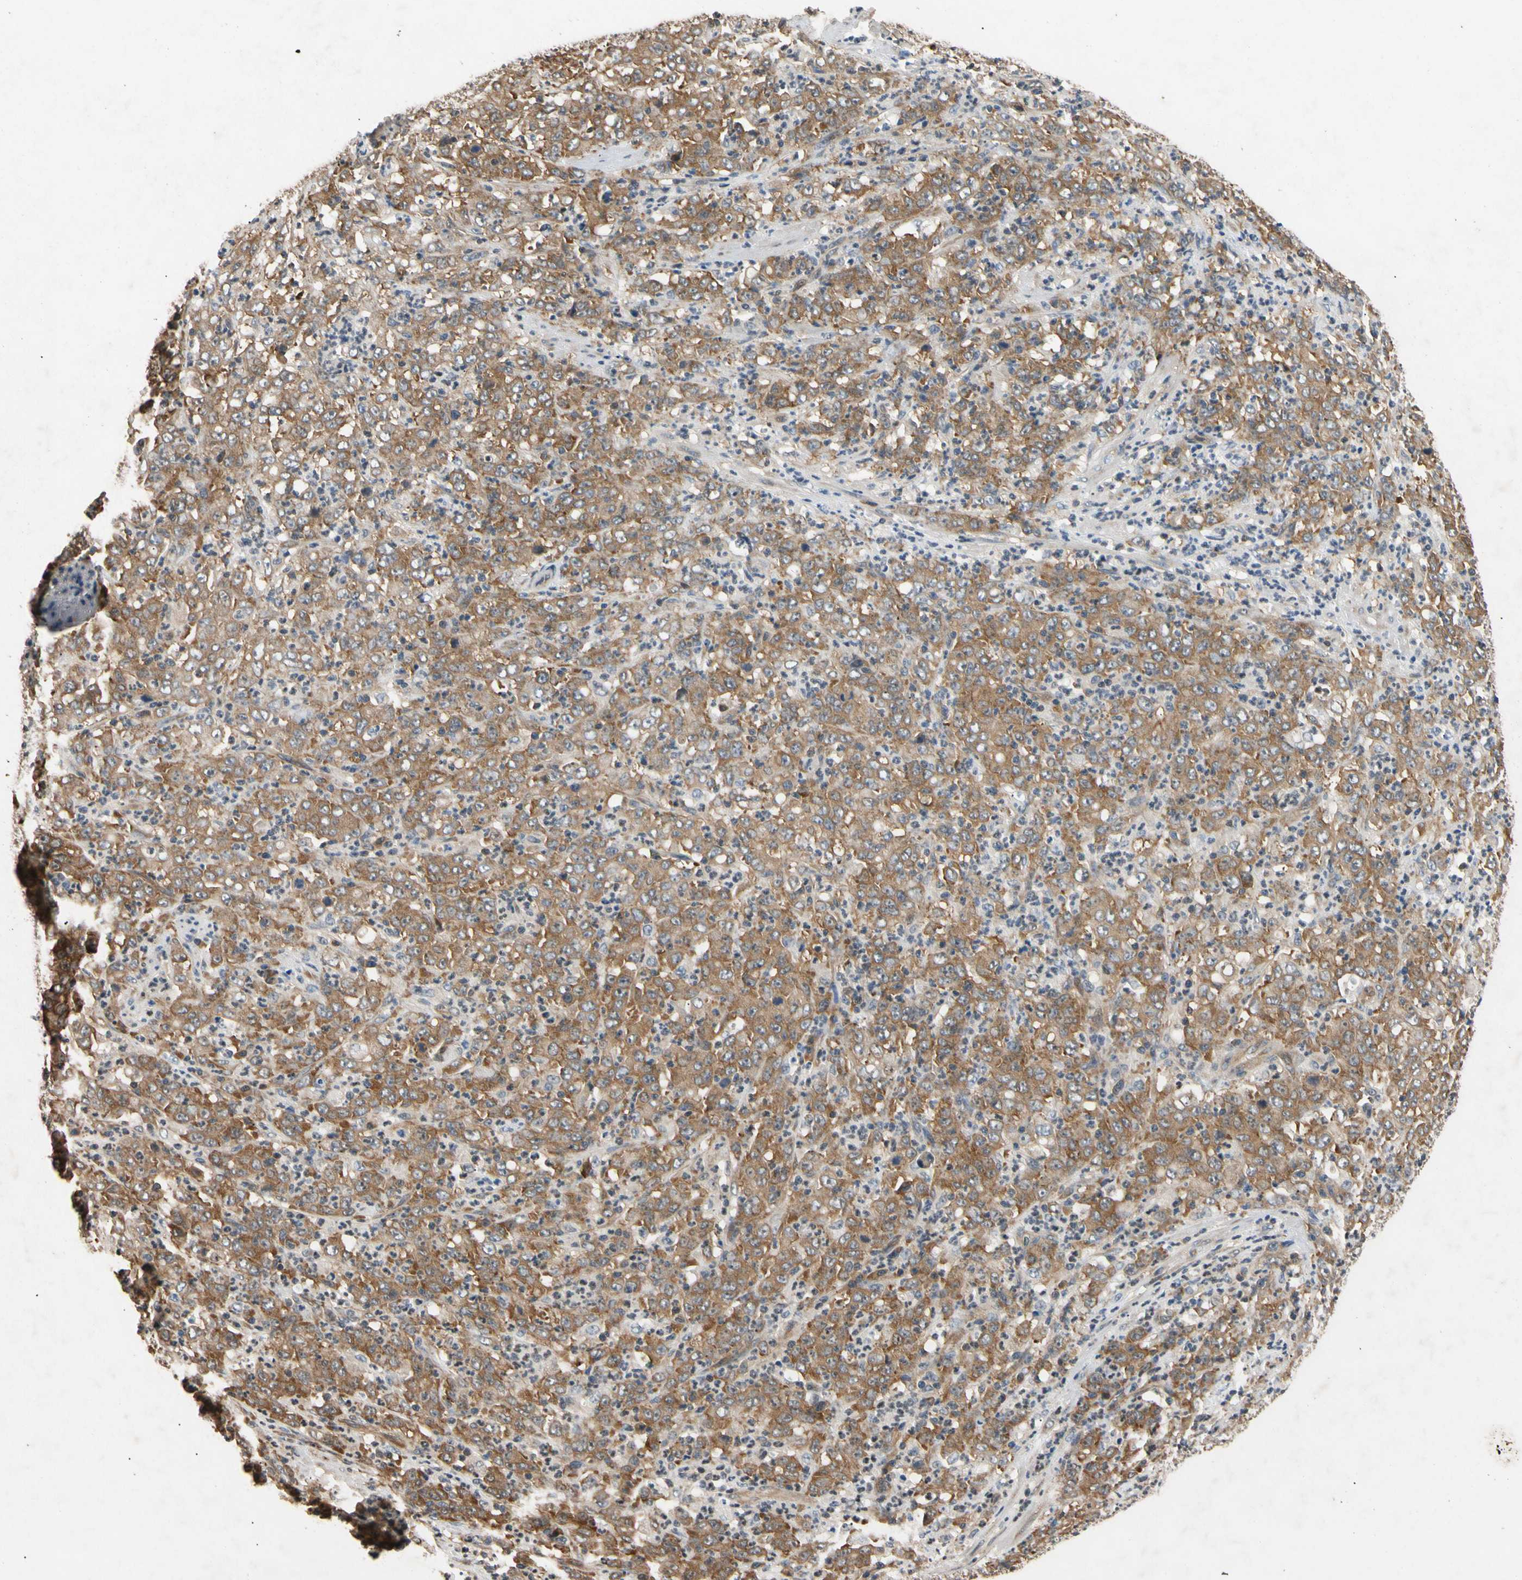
{"staining": {"intensity": "moderate", "quantity": ">75%", "location": "cytoplasmic/membranous"}, "tissue": "stomach cancer", "cell_type": "Tumor cells", "image_type": "cancer", "snomed": [{"axis": "morphology", "description": "Adenocarcinoma, NOS"}, {"axis": "topography", "description": "Stomach, lower"}], "caption": "Immunohistochemical staining of stomach cancer (adenocarcinoma) reveals medium levels of moderate cytoplasmic/membranous positivity in about >75% of tumor cells.", "gene": "EIF1AX", "patient": {"sex": "female", "age": 71}}